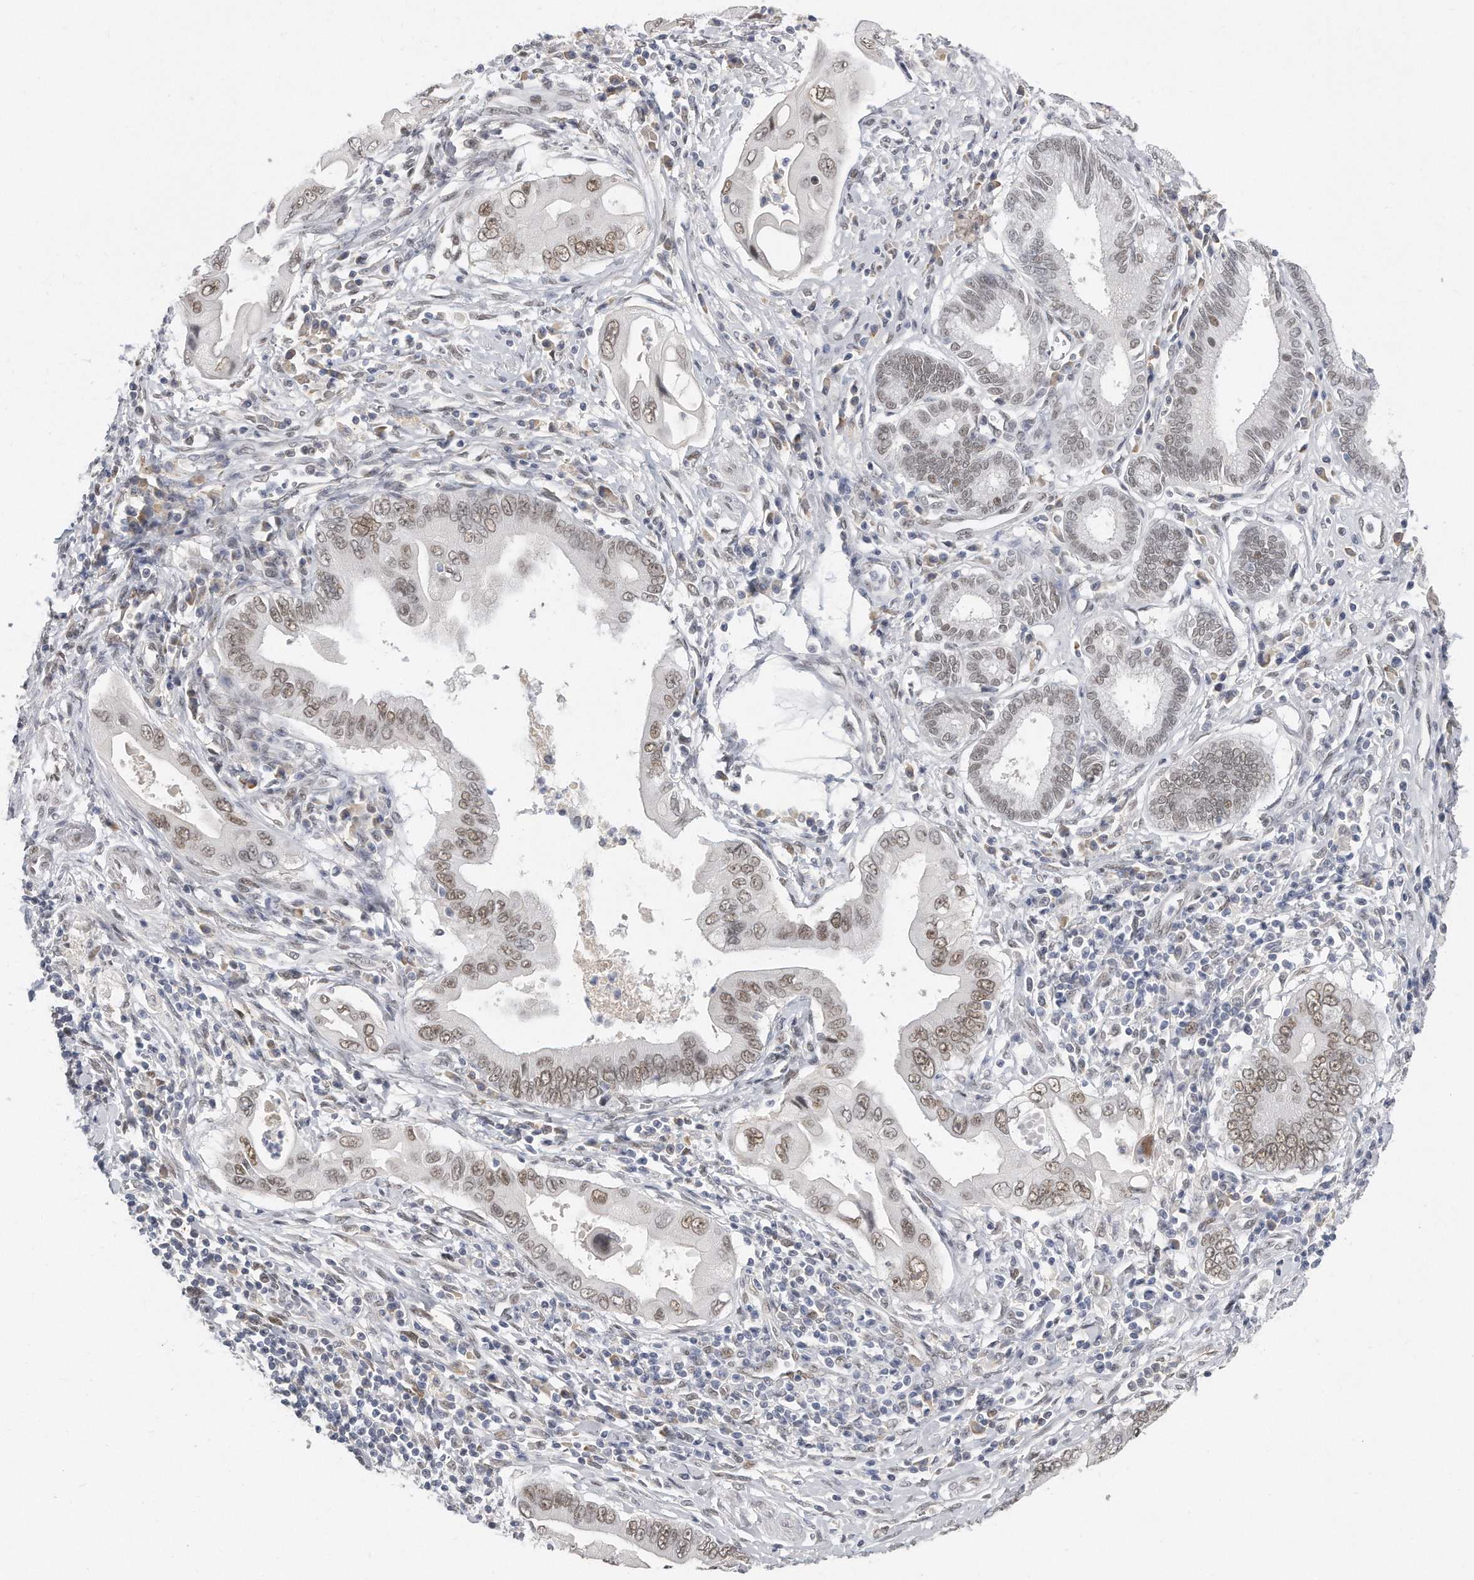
{"staining": {"intensity": "moderate", "quantity": ">75%", "location": "nuclear"}, "tissue": "pancreatic cancer", "cell_type": "Tumor cells", "image_type": "cancer", "snomed": [{"axis": "morphology", "description": "Adenocarcinoma, NOS"}, {"axis": "topography", "description": "Pancreas"}], "caption": "Pancreatic cancer (adenocarcinoma) tissue demonstrates moderate nuclear positivity in about >75% of tumor cells, visualized by immunohistochemistry. (DAB IHC, brown staining for protein, blue staining for nuclei).", "gene": "CTBP2", "patient": {"sex": "male", "age": 78}}